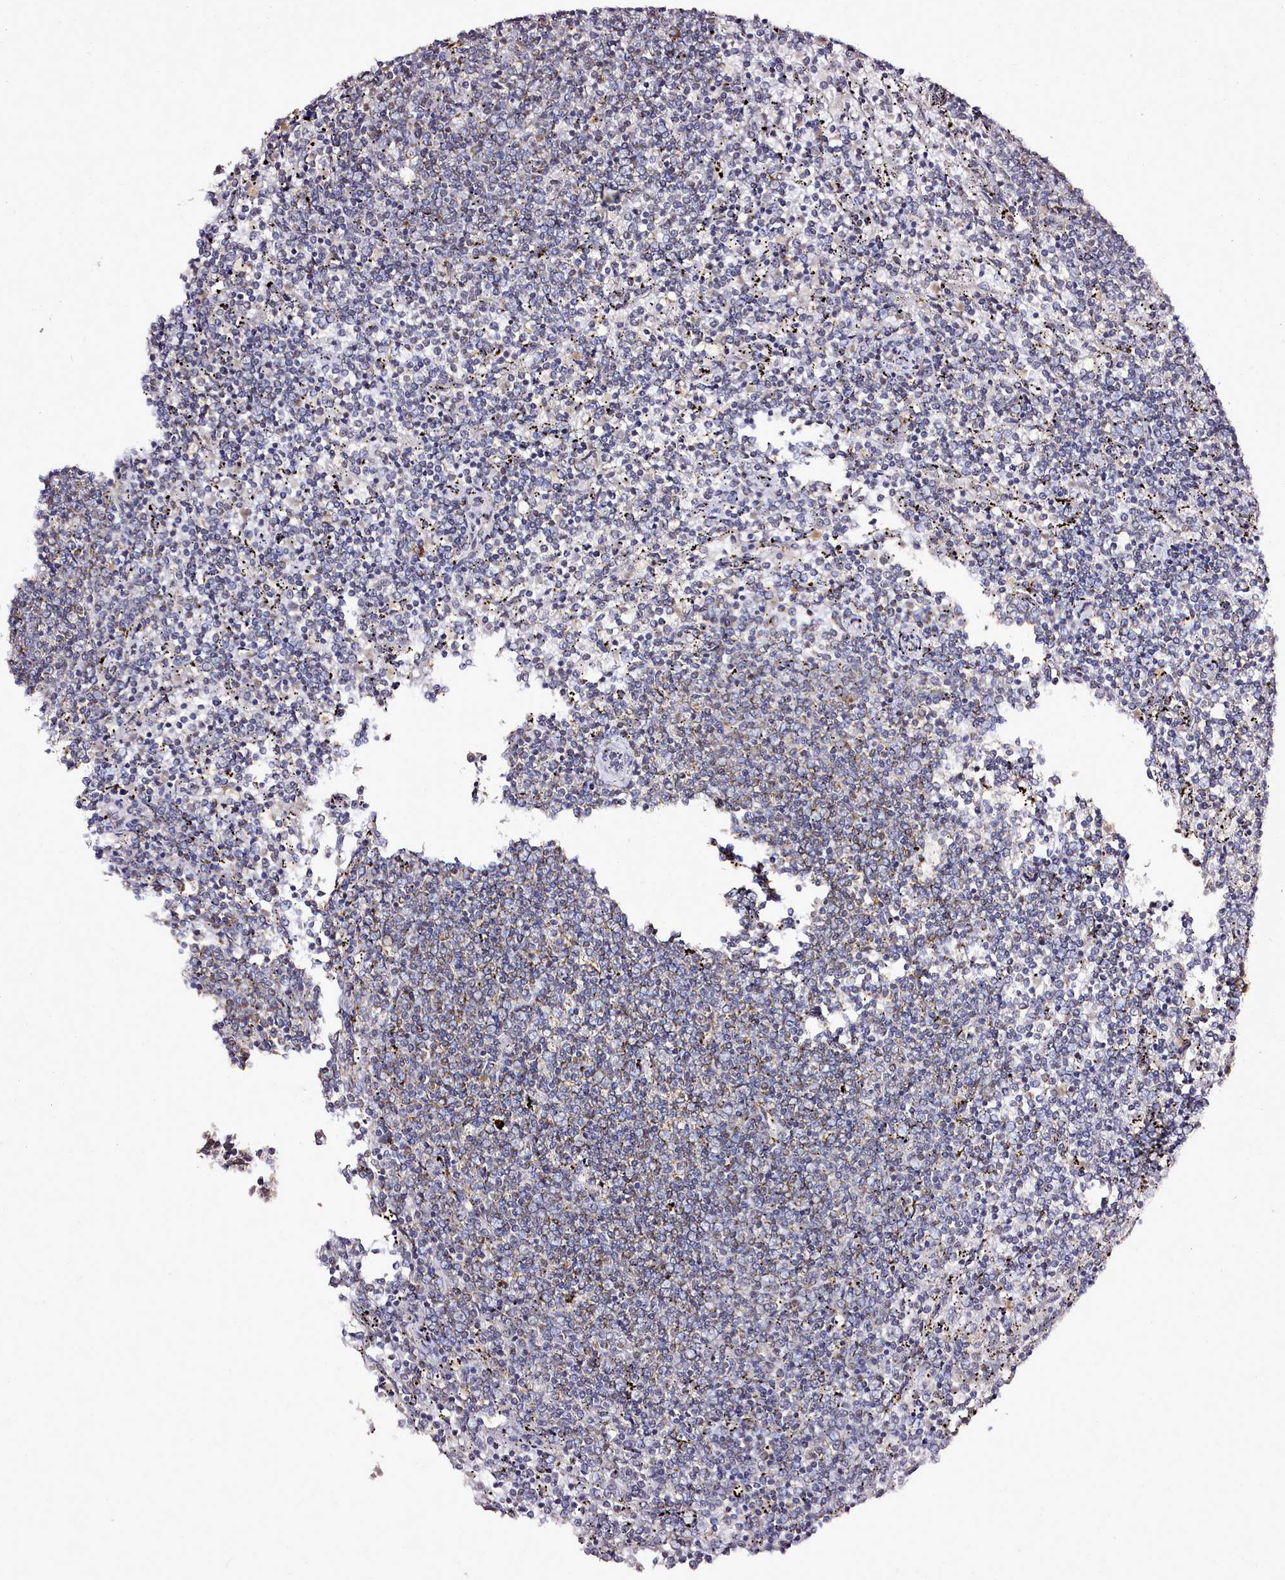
{"staining": {"intensity": "negative", "quantity": "none", "location": "none"}, "tissue": "lymphoma", "cell_type": "Tumor cells", "image_type": "cancer", "snomed": [{"axis": "morphology", "description": "Malignant lymphoma, non-Hodgkin's type, Low grade"}, {"axis": "topography", "description": "Spleen"}], "caption": "This is an immunohistochemistry (IHC) photomicrograph of malignant lymphoma, non-Hodgkin's type (low-grade). There is no staining in tumor cells.", "gene": "EDIL3", "patient": {"sex": "female", "age": 50}}